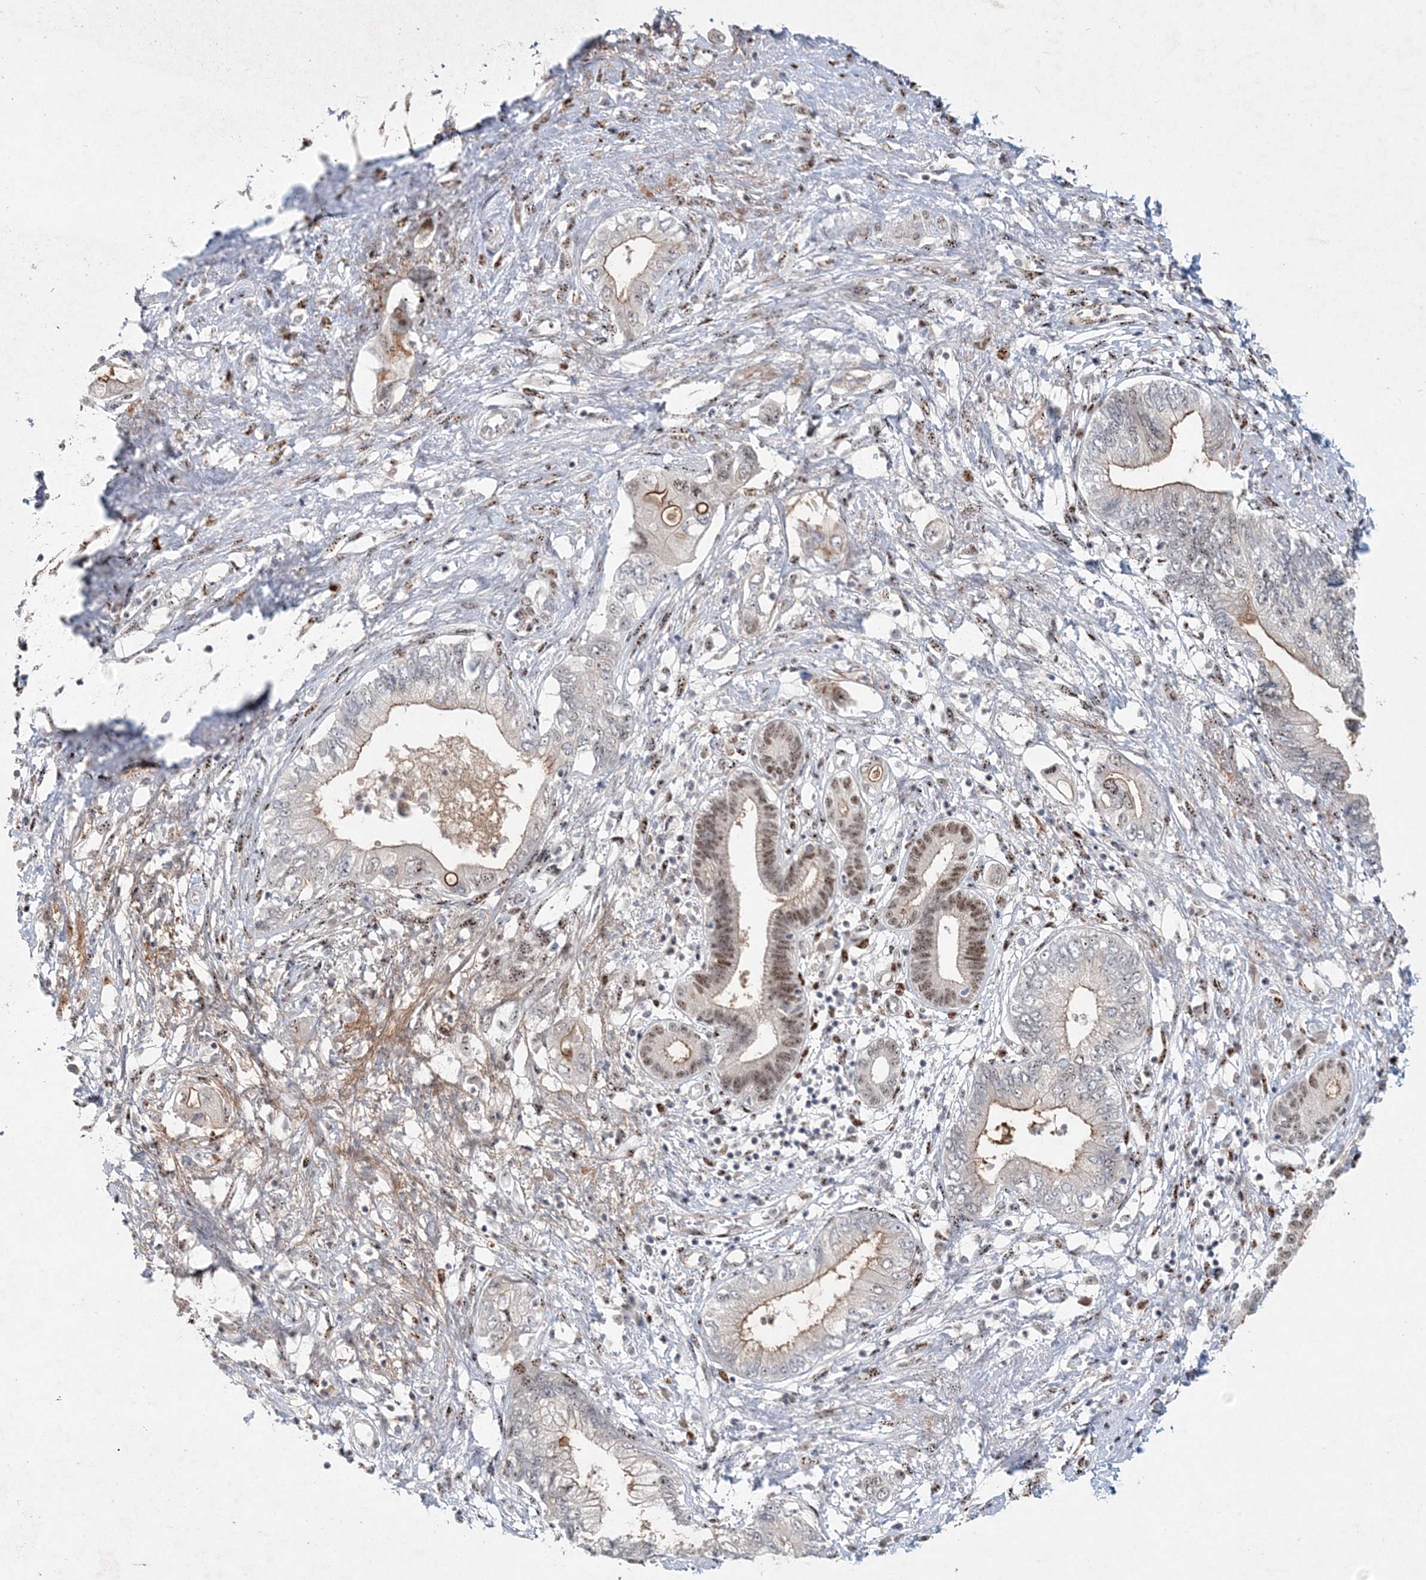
{"staining": {"intensity": "moderate", "quantity": "<25%", "location": "cytoplasmic/membranous"}, "tissue": "pancreatic cancer", "cell_type": "Tumor cells", "image_type": "cancer", "snomed": [{"axis": "morphology", "description": "Adenocarcinoma, NOS"}, {"axis": "topography", "description": "Pancreas"}], "caption": "Immunohistochemical staining of human pancreatic cancer (adenocarcinoma) shows moderate cytoplasmic/membranous protein positivity in approximately <25% of tumor cells.", "gene": "GIN1", "patient": {"sex": "female", "age": 73}}